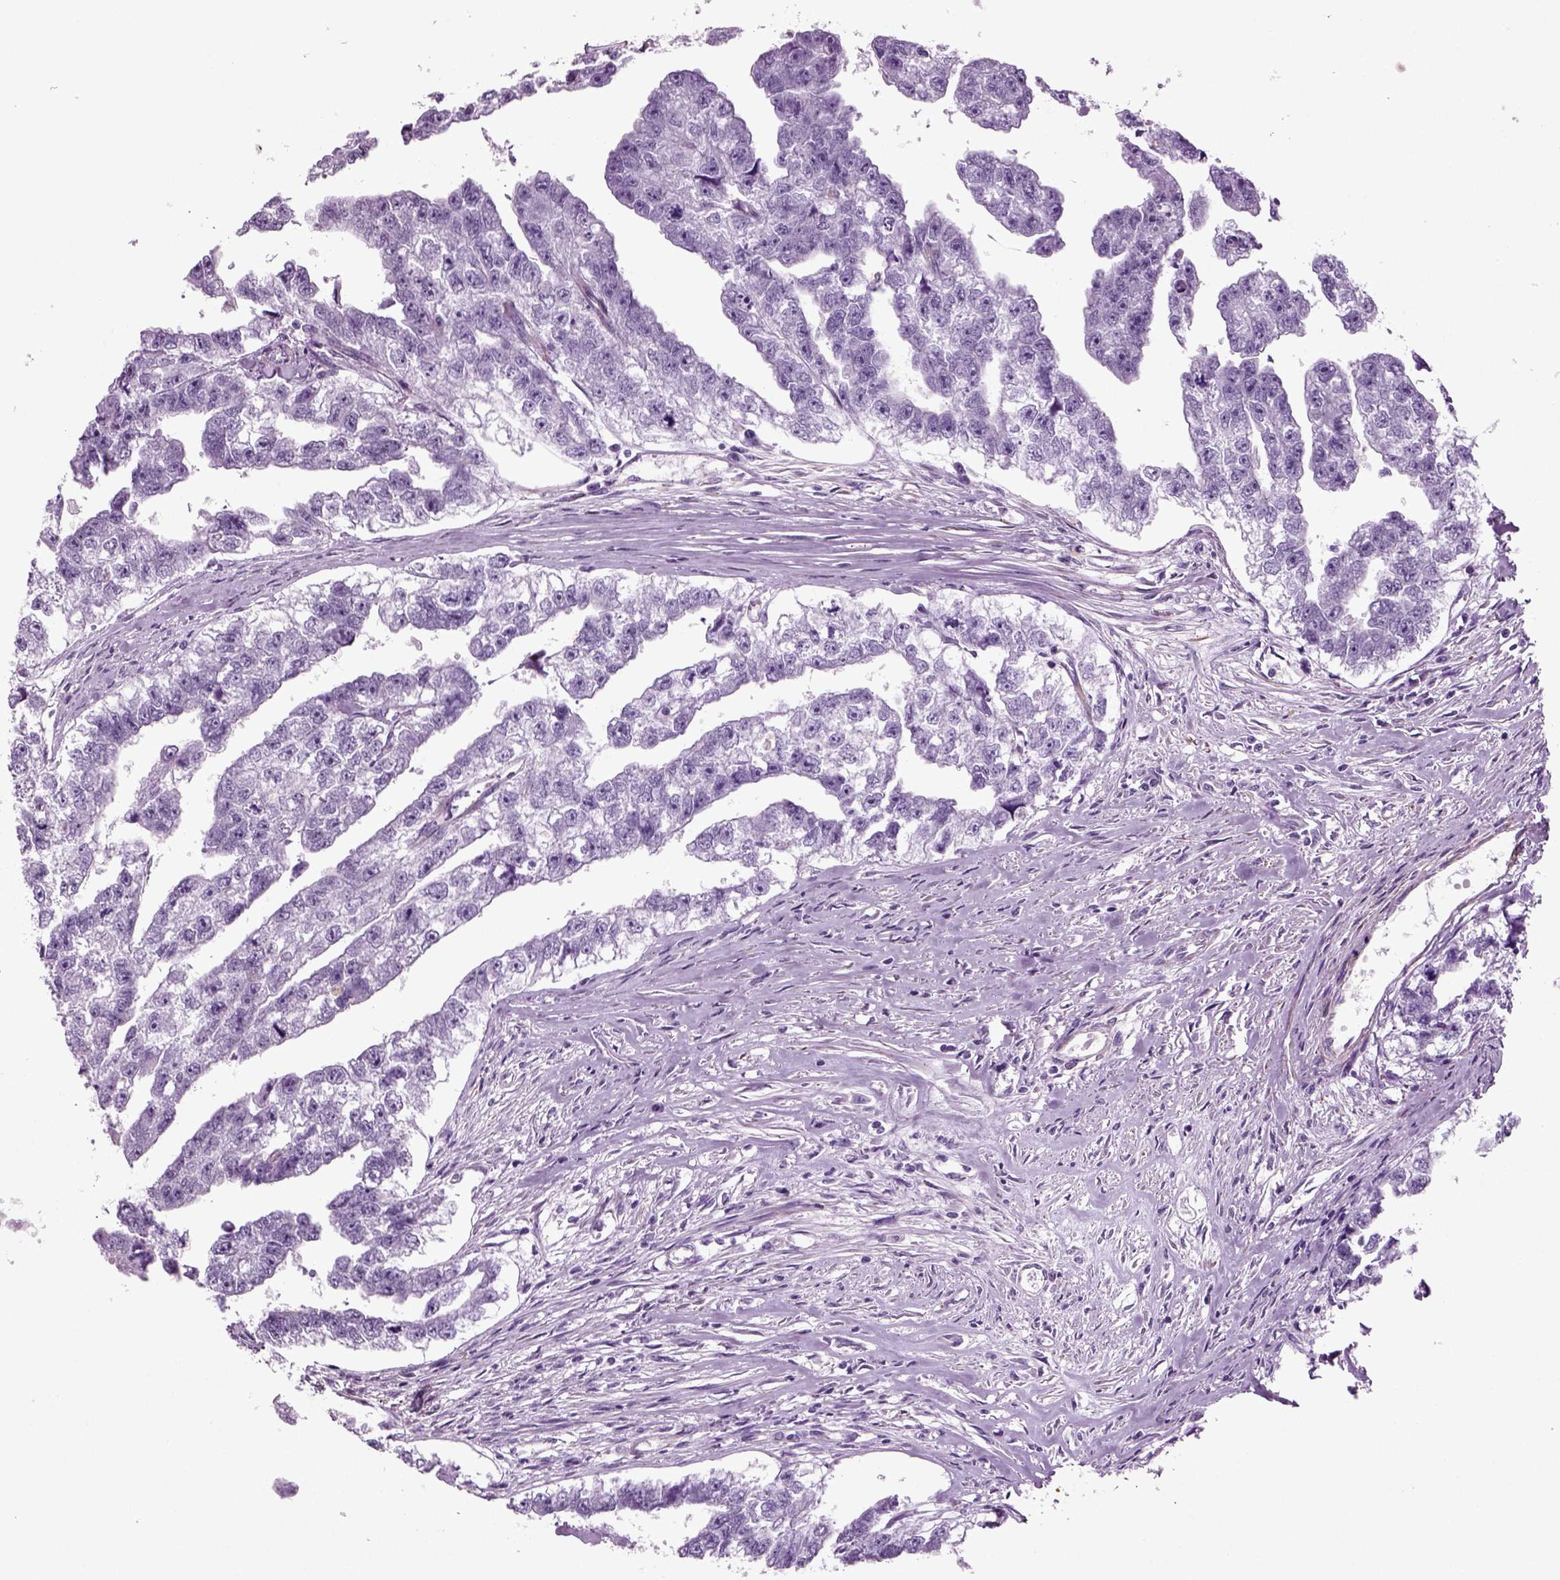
{"staining": {"intensity": "negative", "quantity": "none", "location": "none"}, "tissue": "testis cancer", "cell_type": "Tumor cells", "image_type": "cancer", "snomed": [{"axis": "morphology", "description": "Carcinoma, Embryonal, NOS"}, {"axis": "morphology", "description": "Teratoma, malignant, NOS"}, {"axis": "topography", "description": "Testis"}], "caption": "Tumor cells are negative for brown protein staining in testis teratoma (malignant). Nuclei are stained in blue.", "gene": "ACER3", "patient": {"sex": "male", "age": 44}}